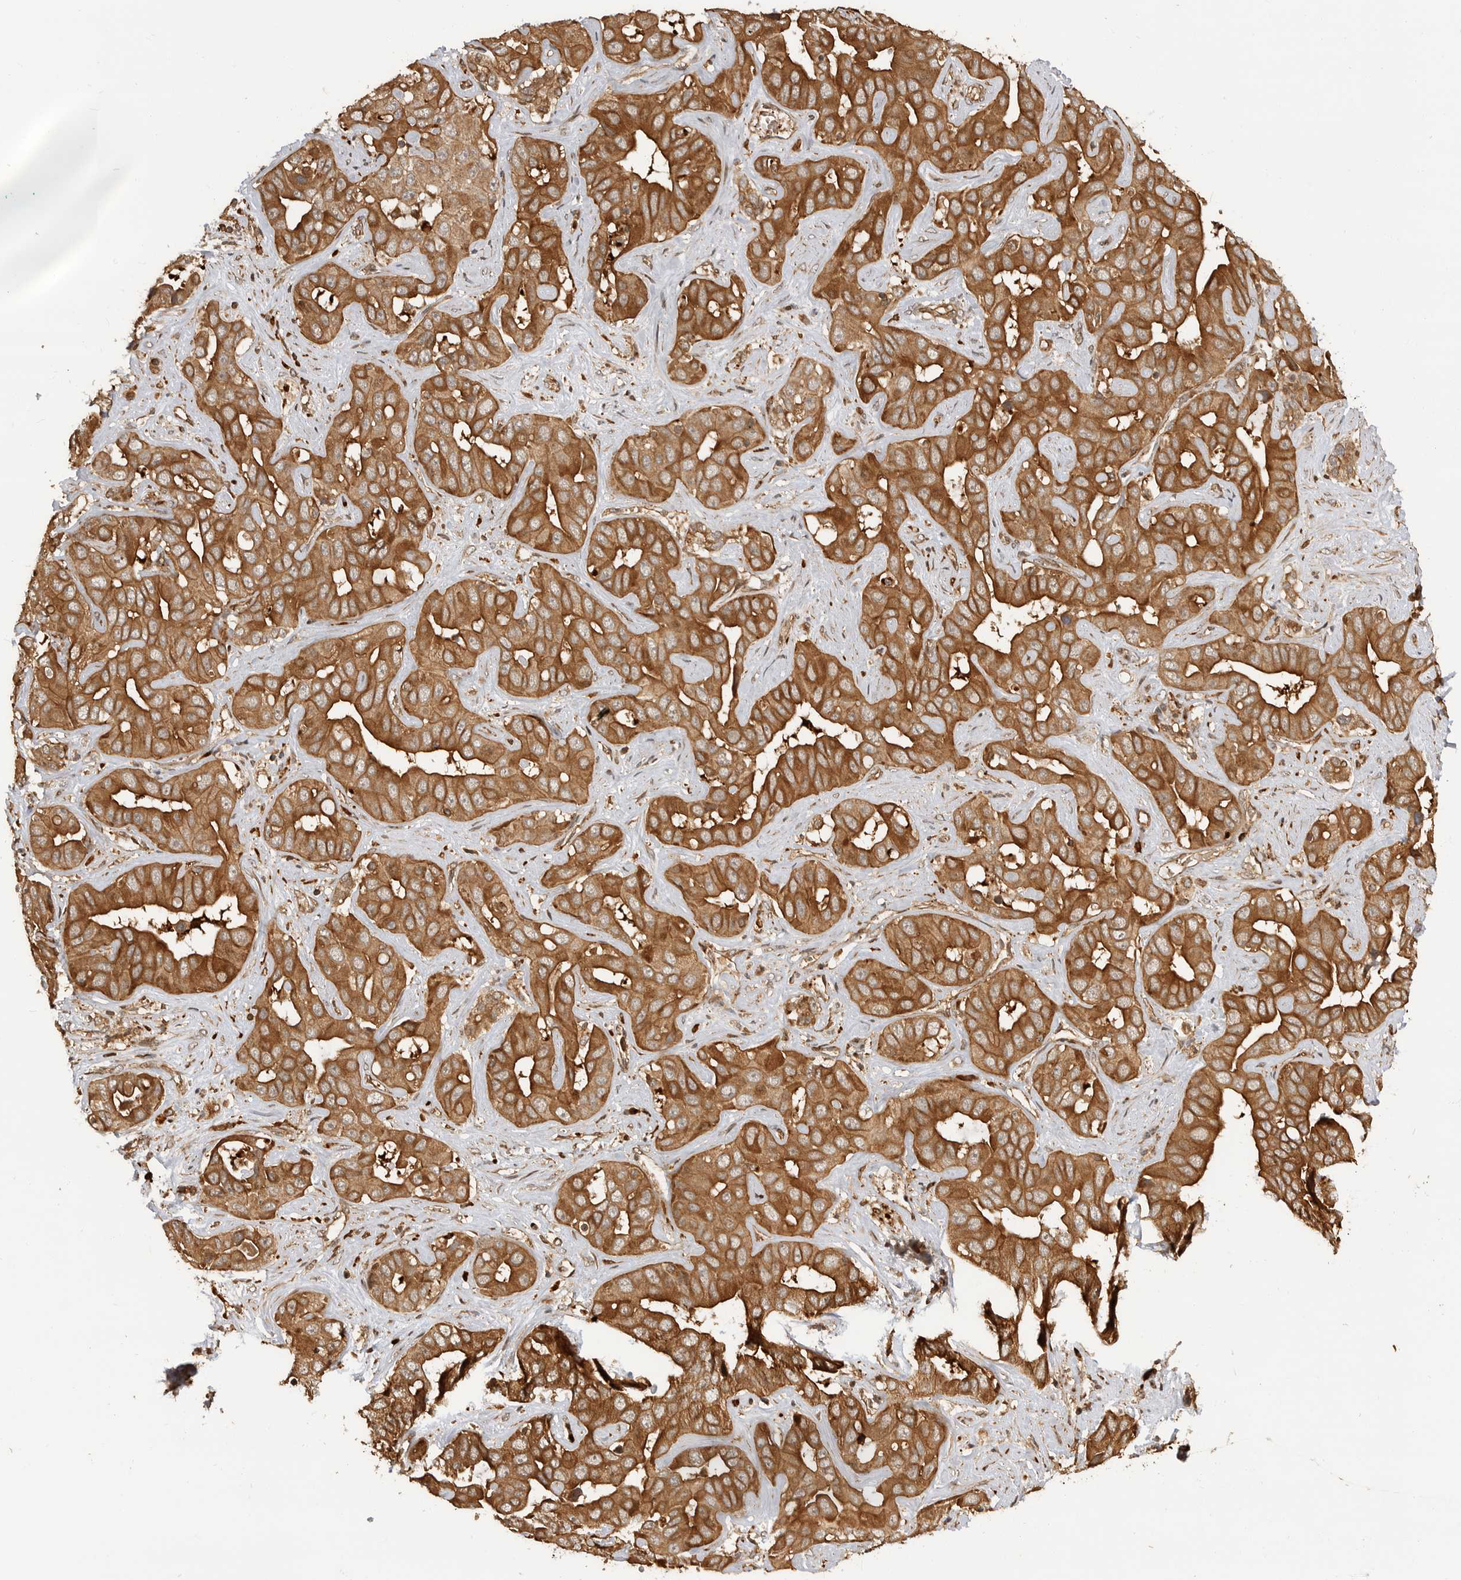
{"staining": {"intensity": "strong", "quantity": ">75%", "location": "cytoplasmic/membranous"}, "tissue": "liver cancer", "cell_type": "Tumor cells", "image_type": "cancer", "snomed": [{"axis": "morphology", "description": "Cholangiocarcinoma"}, {"axis": "topography", "description": "Liver"}], "caption": "Liver cholangiocarcinoma stained for a protein (brown) displays strong cytoplasmic/membranous positive positivity in about >75% of tumor cells.", "gene": "ADPRS", "patient": {"sex": "female", "age": 52}}